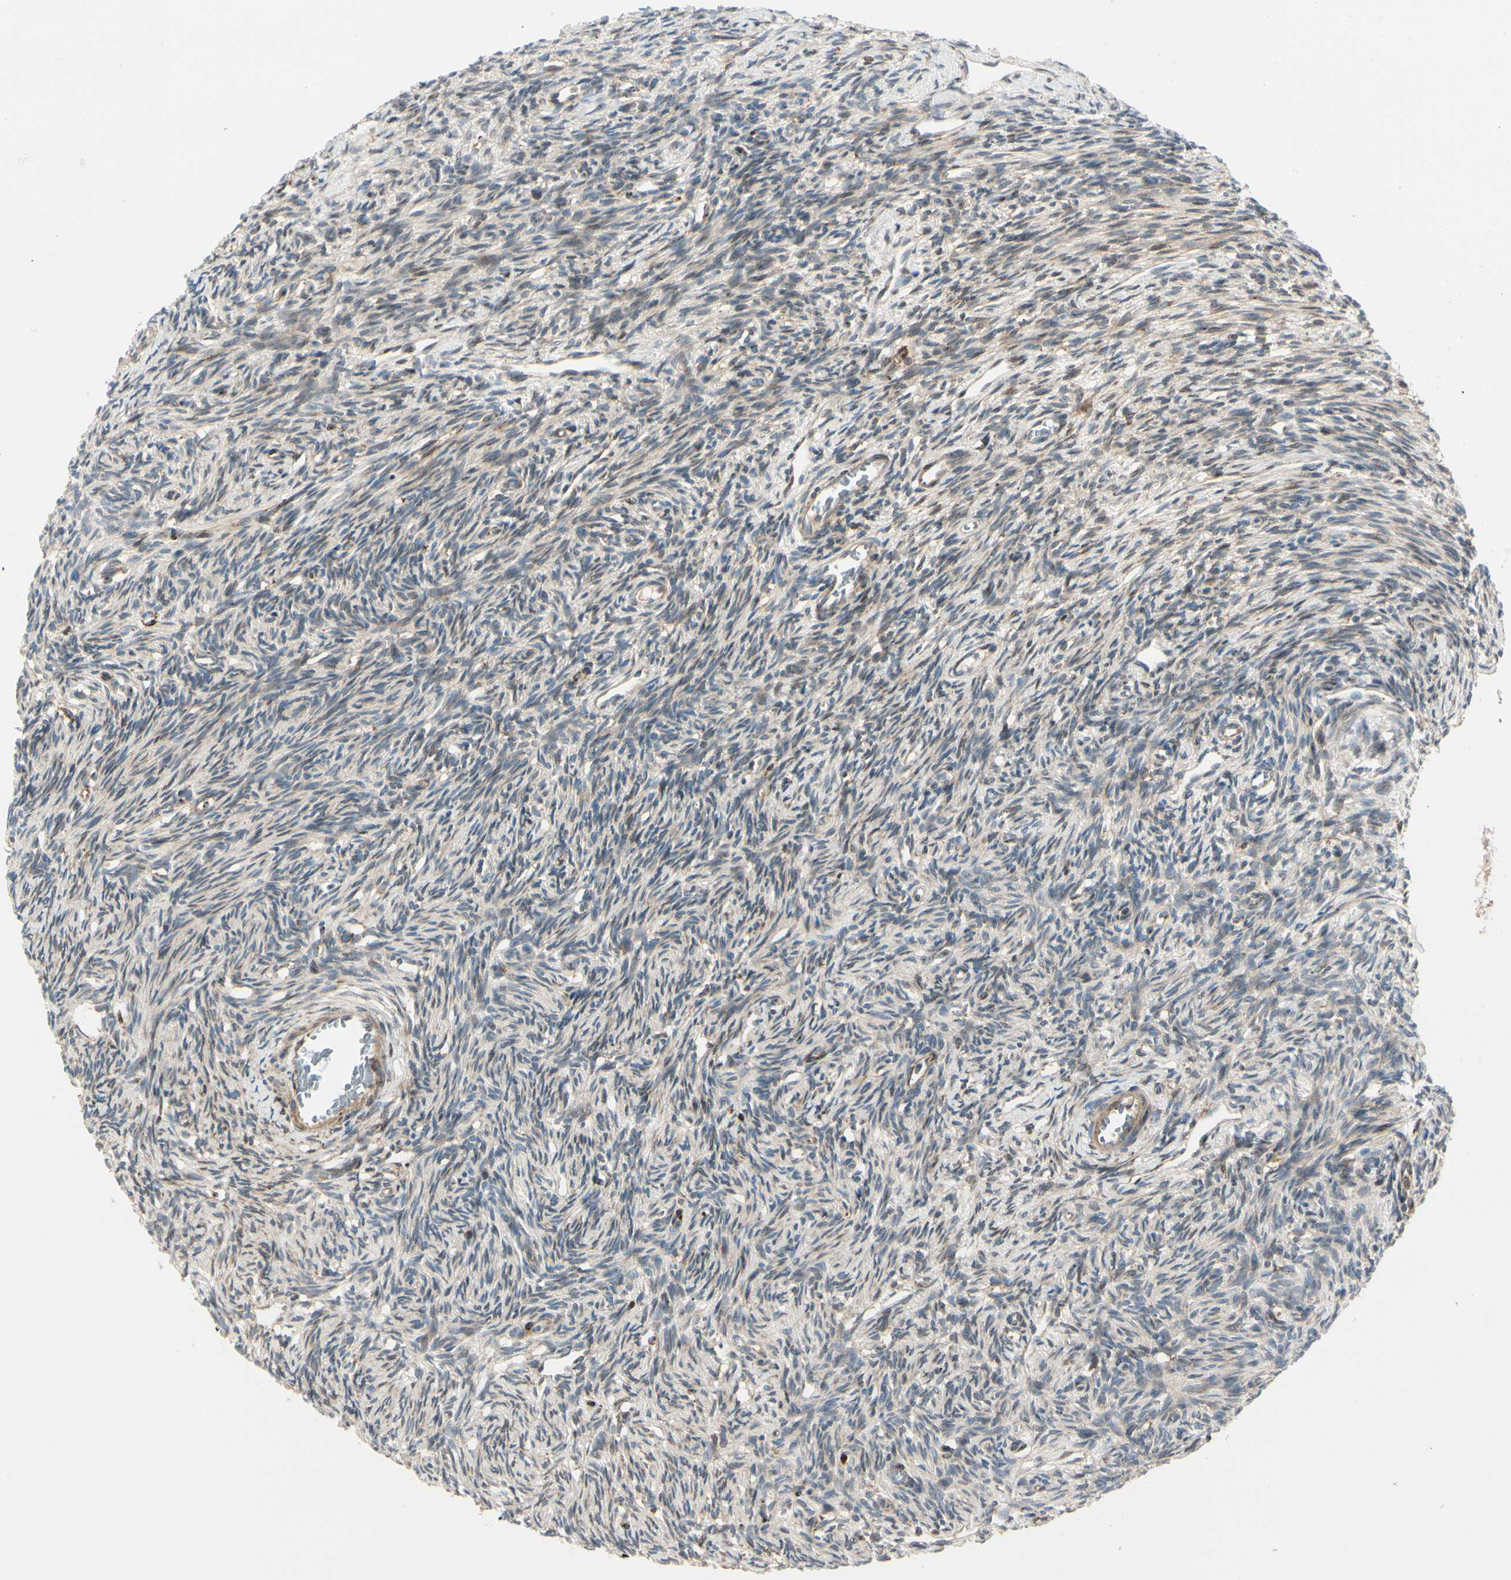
{"staining": {"intensity": "weak", "quantity": ">75%", "location": "cytoplasmic/membranous"}, "tissue": "ovary", "cell_type": "Follicle cells", "image_type": "normal", "snomed": [{"axis": "morphology", "description": "Normal tissue, NOS"}, {"axis": "topography", "description": "Ovary"}], "caption": "Weak cytoplasmic/membranous protein positivity is present in approximately >75% of follicle cells in ovary.", "gene": "MRPL9", "patient": {"sex": "female", "age": 33}}